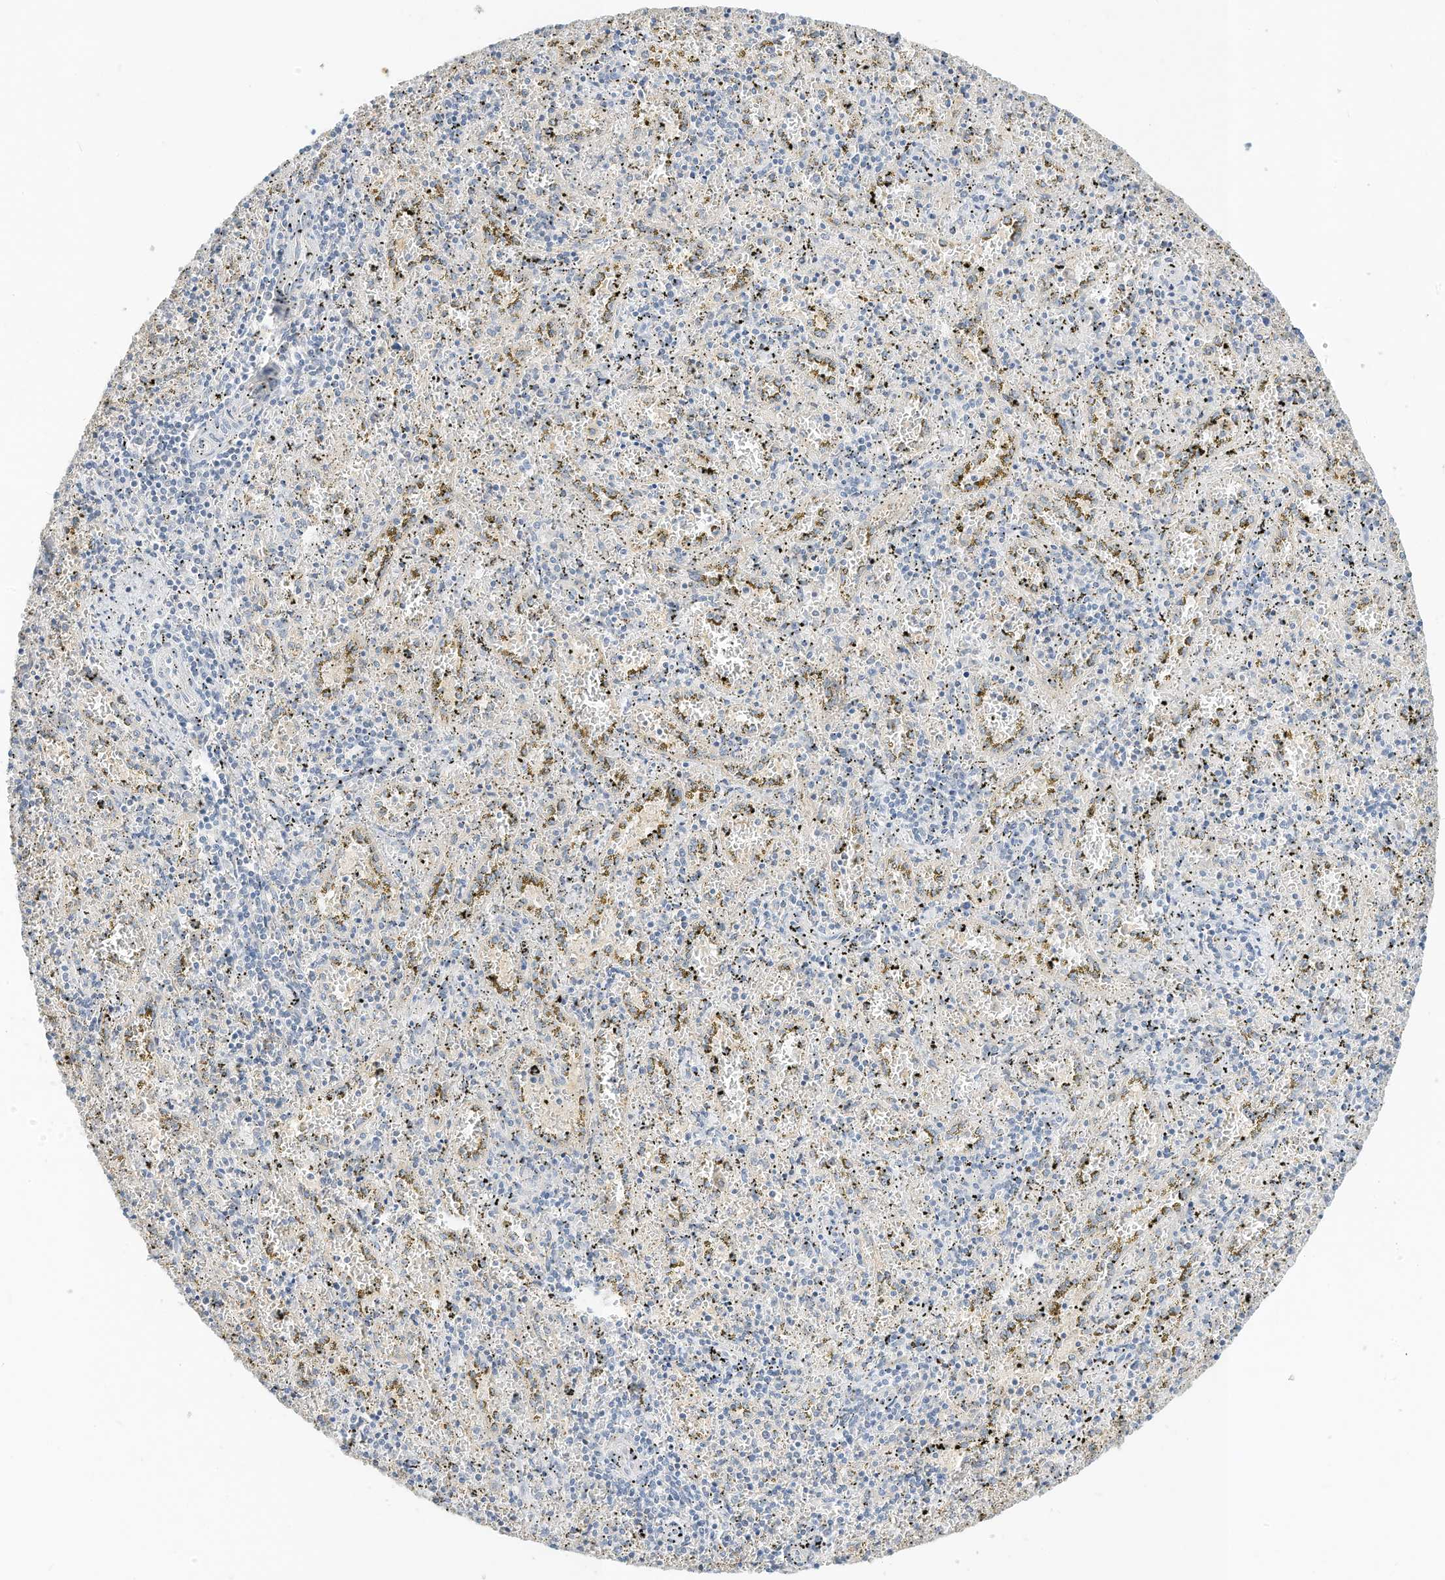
{"staining": {"intensity": "negative", "quantity": "none", "location": "none"}, "tissue": "spleen", "cell_type": "Cells in red pulp", "image_type": "normal", "snomed": [{"axis": "morphology", "description": "Normal tissue, NOS"}, {"axis": "topography", "description": "Spleen"}], "caption": "An immunohistochemistry (IHC) photomicrograph of normal spleen is shown. There is no staining in cells in red pulp of spleen. (DAB immunohistochemistry, high magnification).", "gene": "RASA2", "patient": {"sex": "male", "age": 11}}